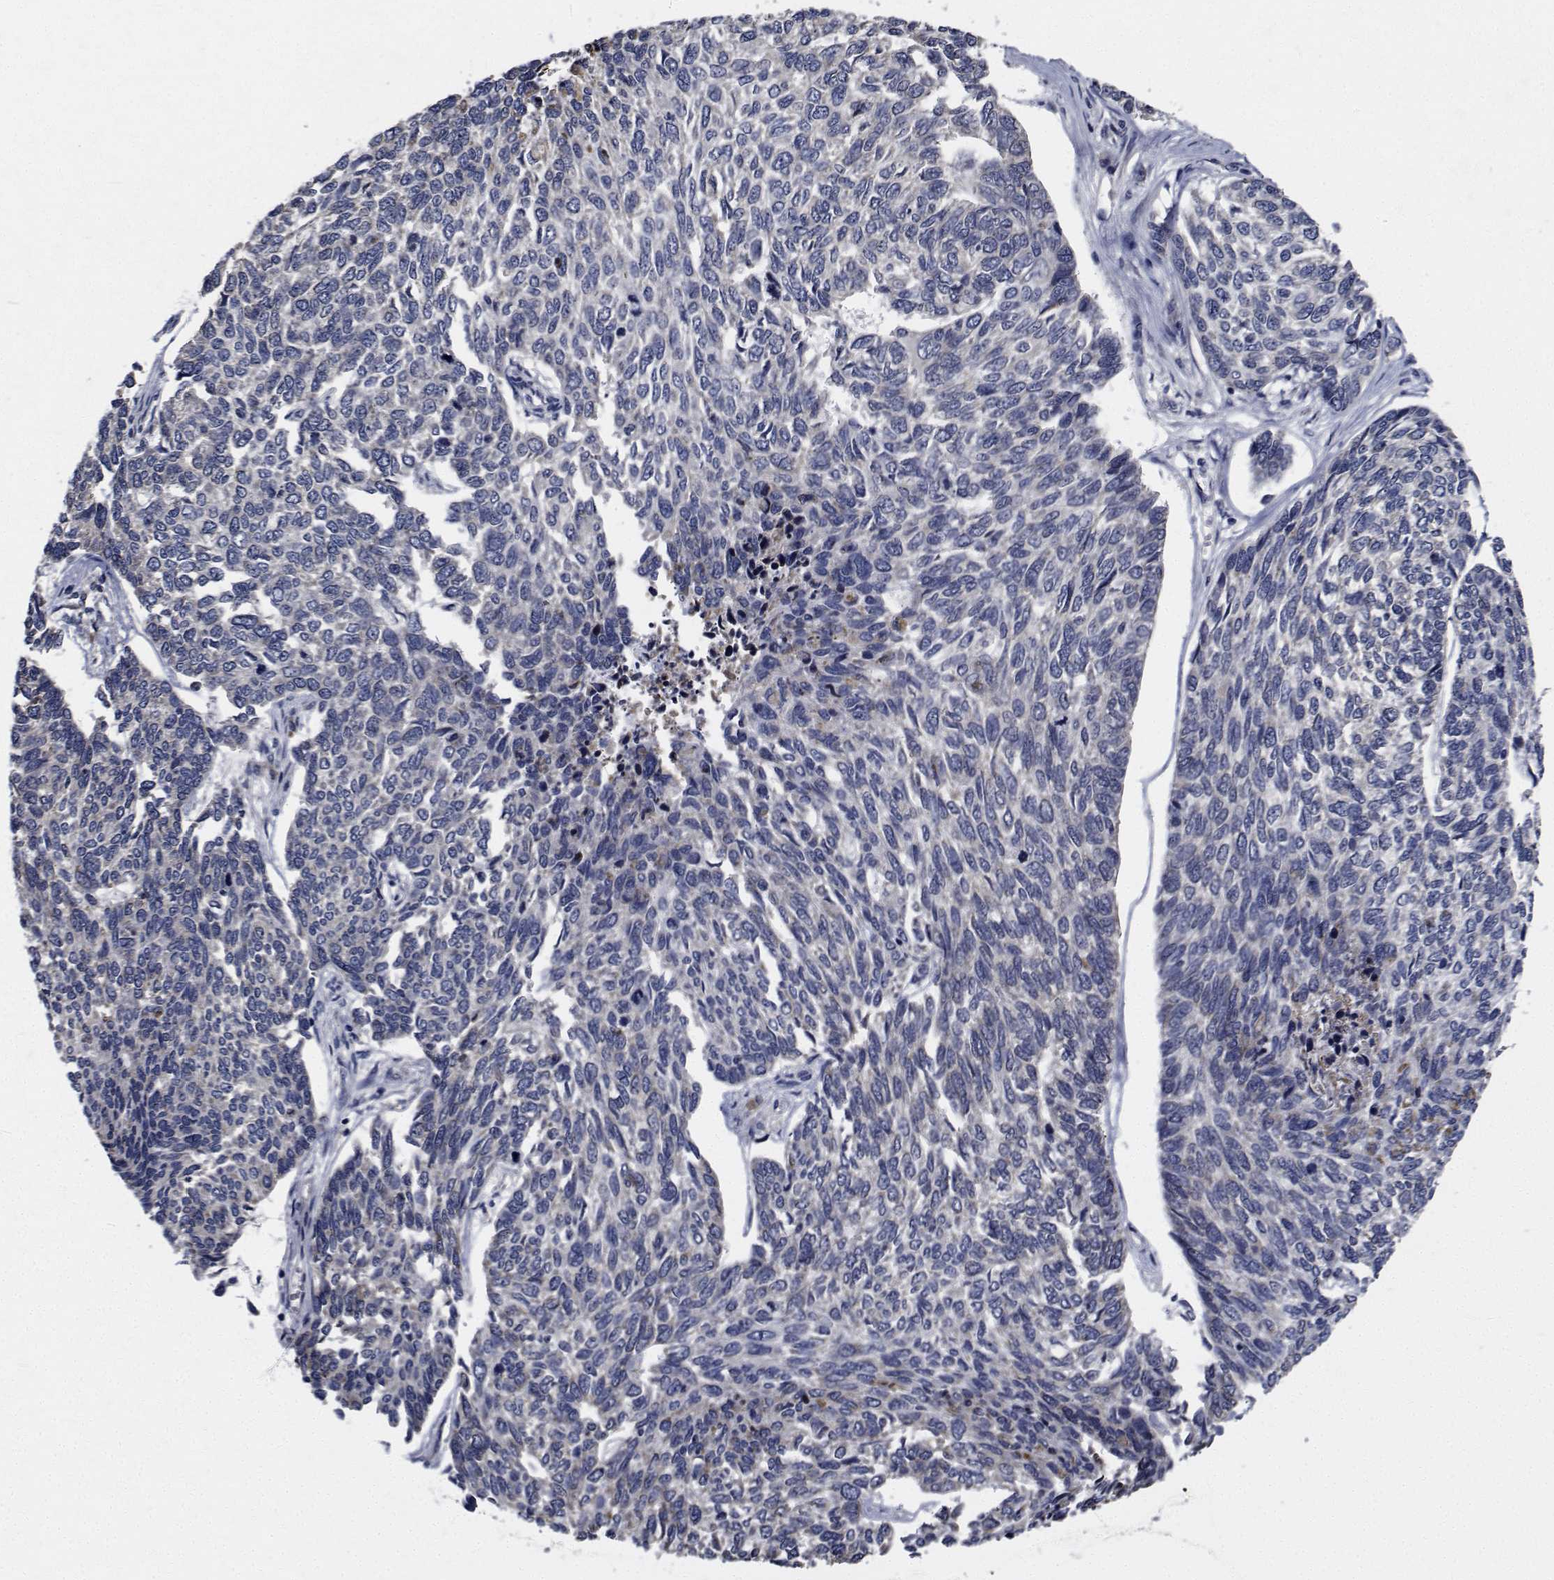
{"staining": {"intensity": "negative", "quantity": "none", "location": "none"}, "tissue": "skin cancer", "cell_type": "Tumor cells", "image_type": "cancer", "snomed": [{"axis": "morphology", "description": "Basal cell carcinoma"}, {"axis": "topography", "description": "Skin"}], "caption": "This is a photomicrograph of IHC staining of skin cancer, which shows no expression in tumor cells.", "gene": "TTBK1", "patient": {"sex": "female", "age": 65}}